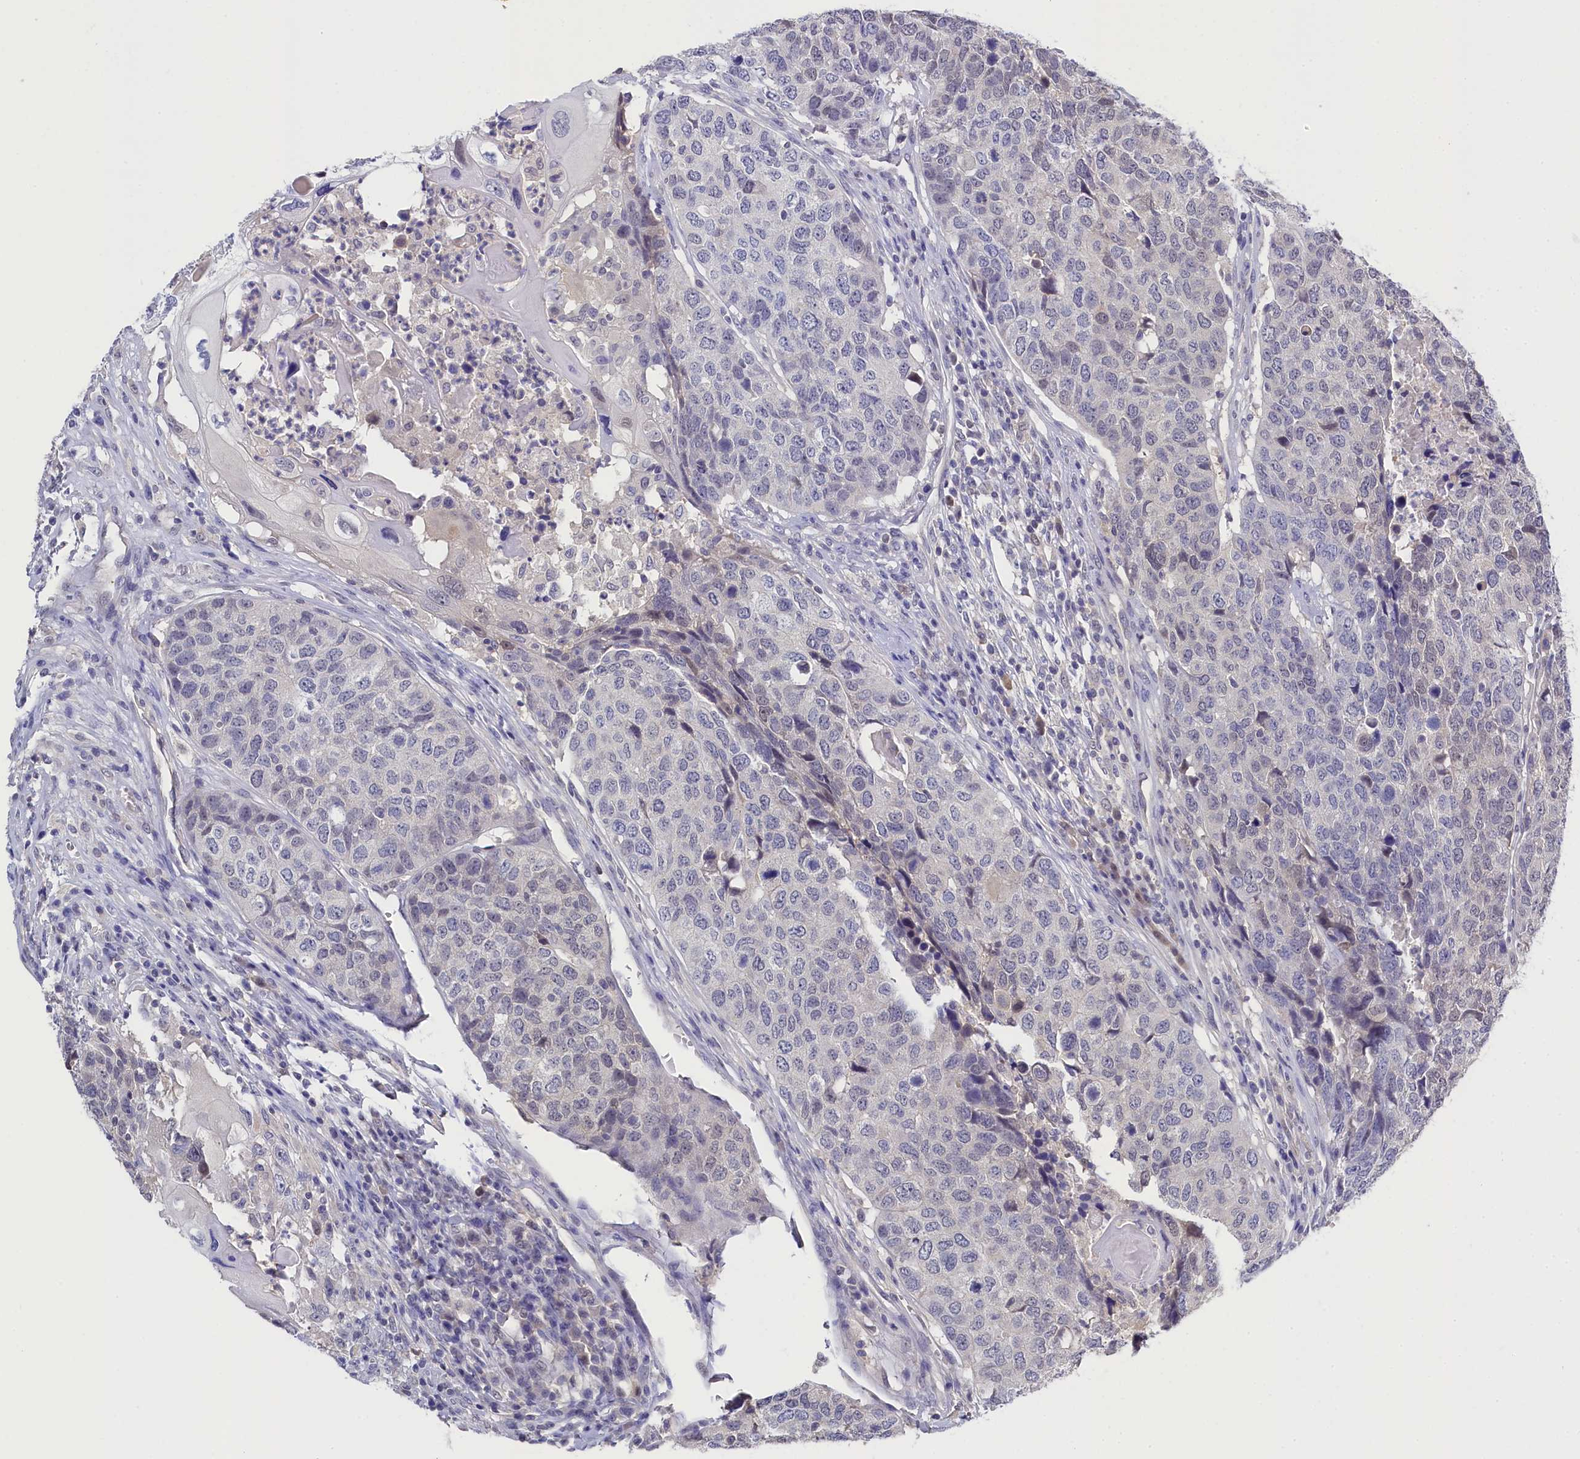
{"staining": {"intensity": "negative", "quantity": "none", "location": "none"}, "tissue": "head and neck cancer", "cell_type": "Tumor cells", "image_type": "cancer", "snomed": [{"axis": "morphology", "description": "Squamous cell carcinoma, NOS"}, {"axis": "topography", "description": "Head-Neck"}], "caption": "This is a micrograph of immunohistochemistry (IHC) staining of head and neck cancer, which shows no staining in tumor cells.", "gene": "C11orf54", "patient": {"sex": "male", "age": 66}}